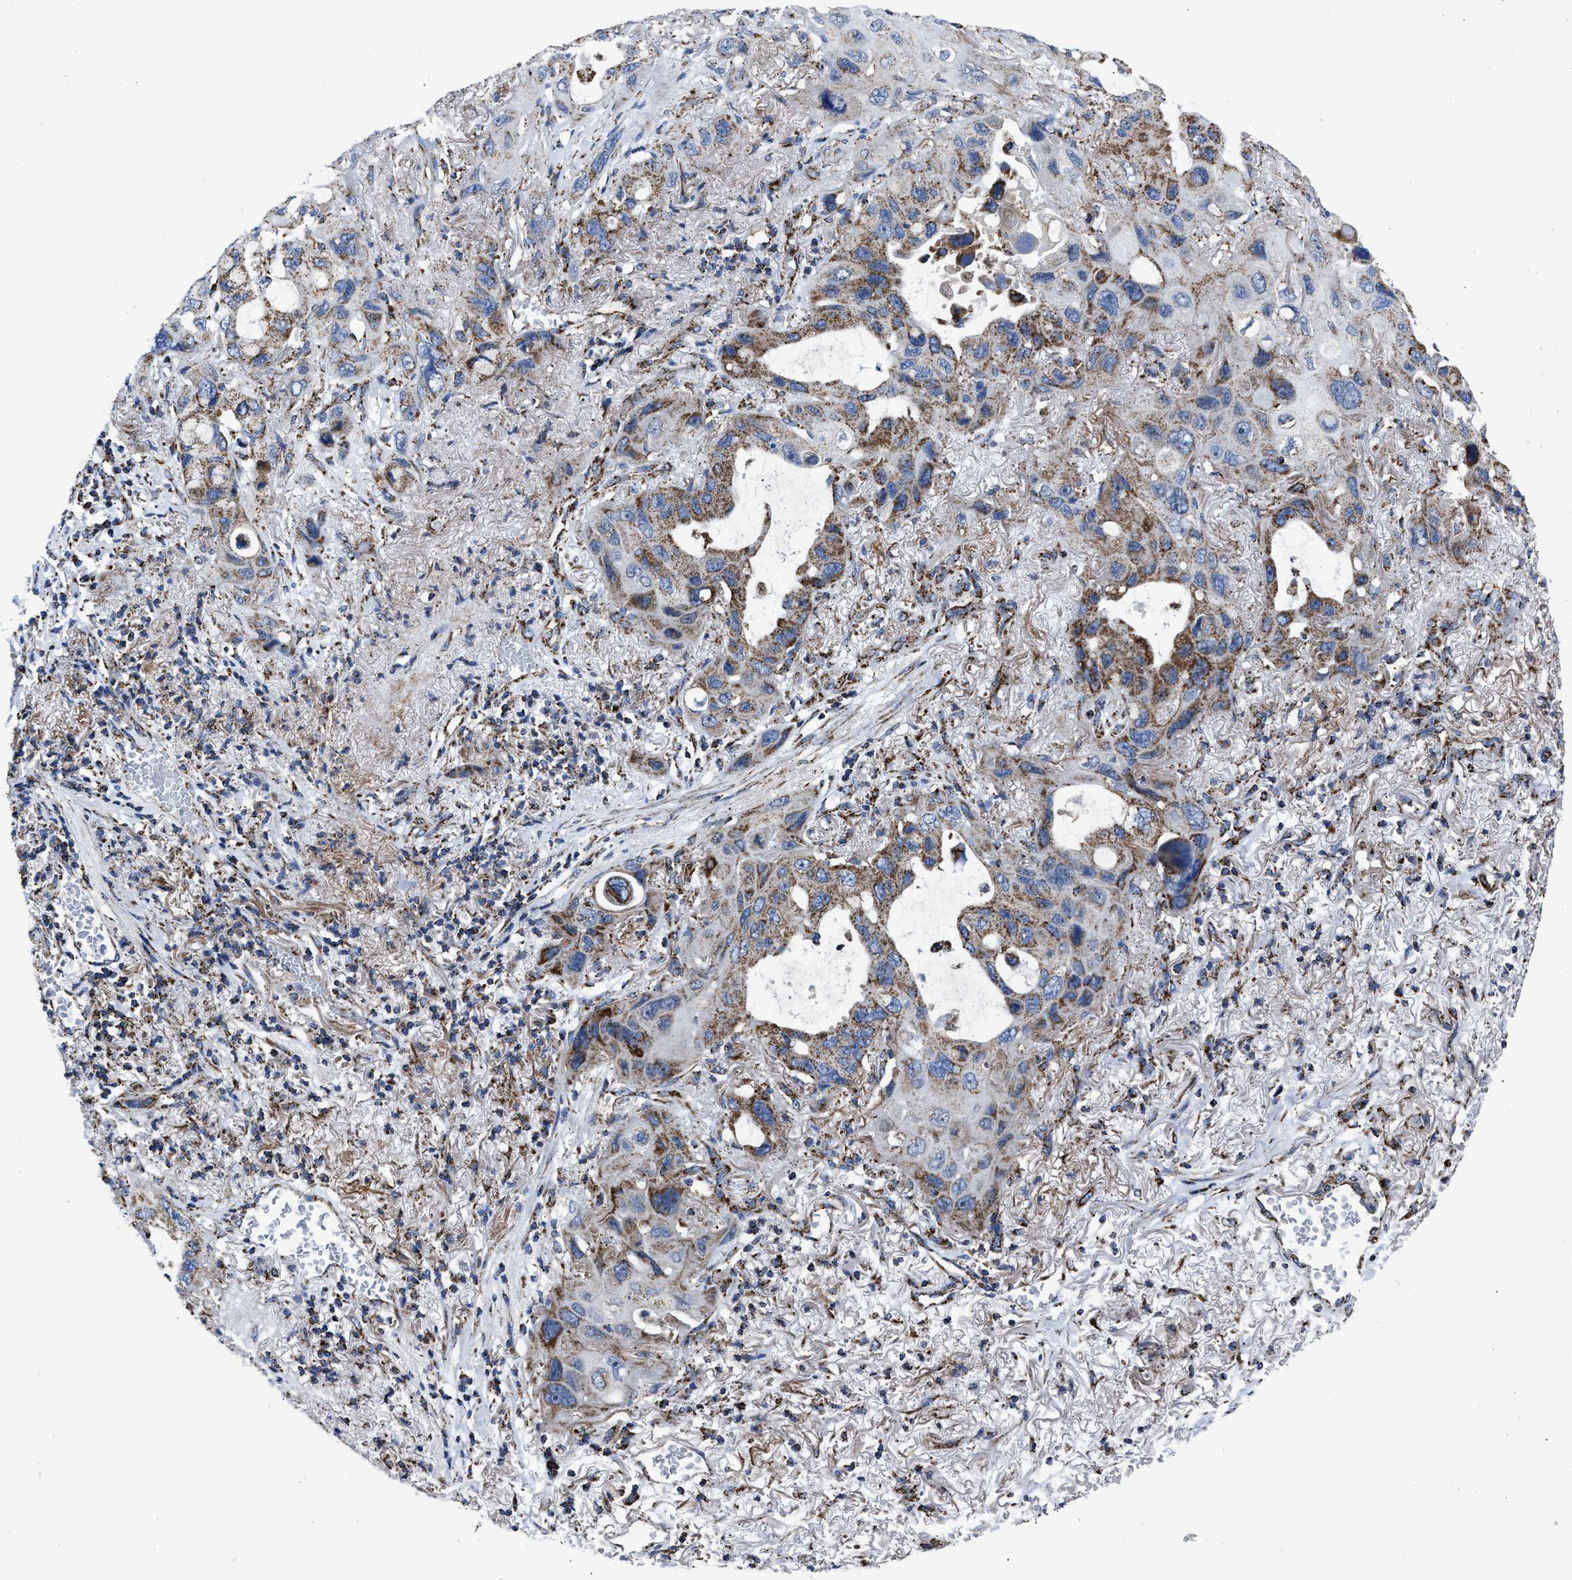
{"staining": {"intensity": "moderate", "quantity": "25%-75%", "location": "cytoplasmic/membranous"}, "tissue": "lung cancer", "cell_type": "Tumor cells", "image_type": "cancer", "snomed": [{"axis": "morphology", "description": "Squamous cell carcinoma, NOS"}, {"axis": "topography", "description": "Lung"}], "caption": "A photomicrograph of human squamous cell carcinoma (lung) stained for a protein displays moderate cytoplasmic/membranous brown staining in tumor cells.", "gene": "NSD3", "patient": {"sex": "female", "age": 73}}